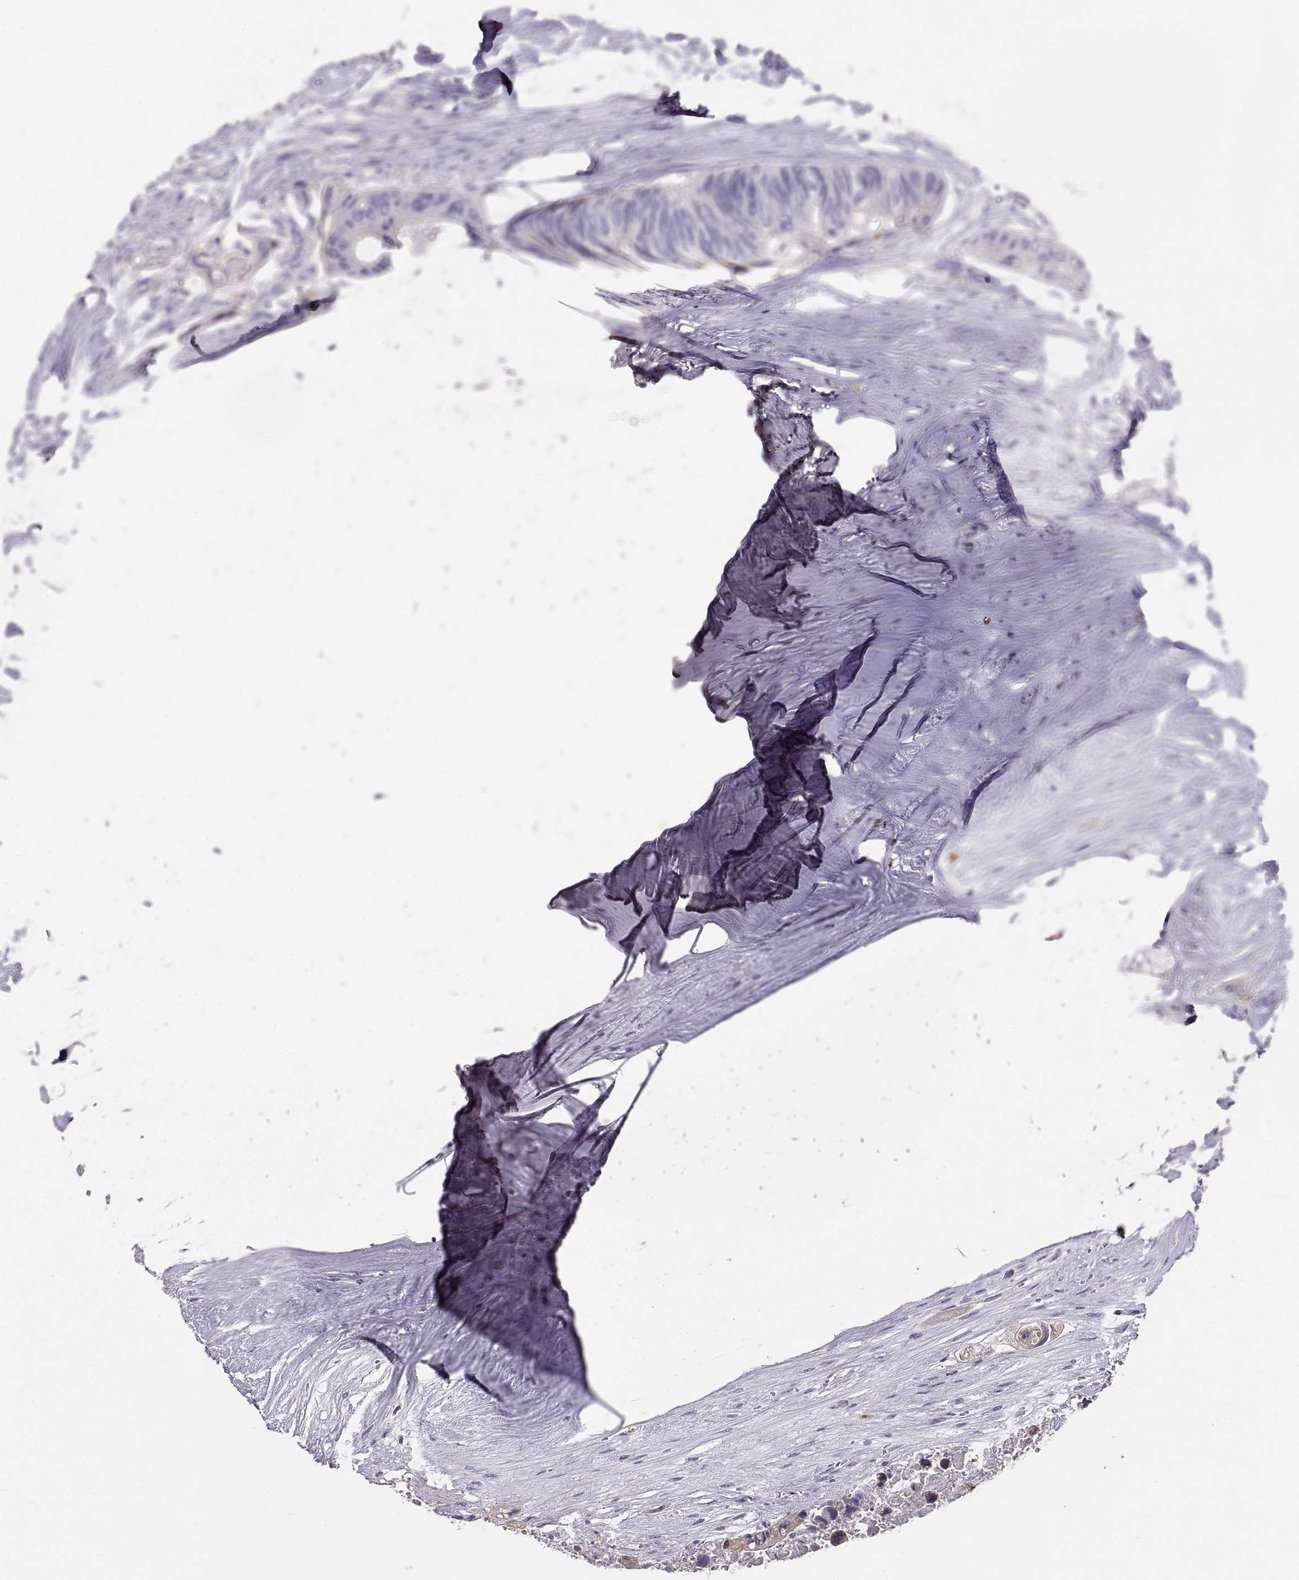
{"staining": {"intensity": "negative", "quantity": "none", "location": "none"}, "tissue": "colorectal cancer", "cell_type": "Tumor cells", "image_type": "cancer", "snomed": [{"axis": "morphology", "description": "Adenocarcinoma, NOS"}, {"axis": "topography", "description": "Colon"}], "caption": "This is an IHC micrograph of adenocarcinoma (colorectal). There is no positivity in tumor cells.", "gene": "CRYBB3", "patient": {"sex": "female", "age": 48}}